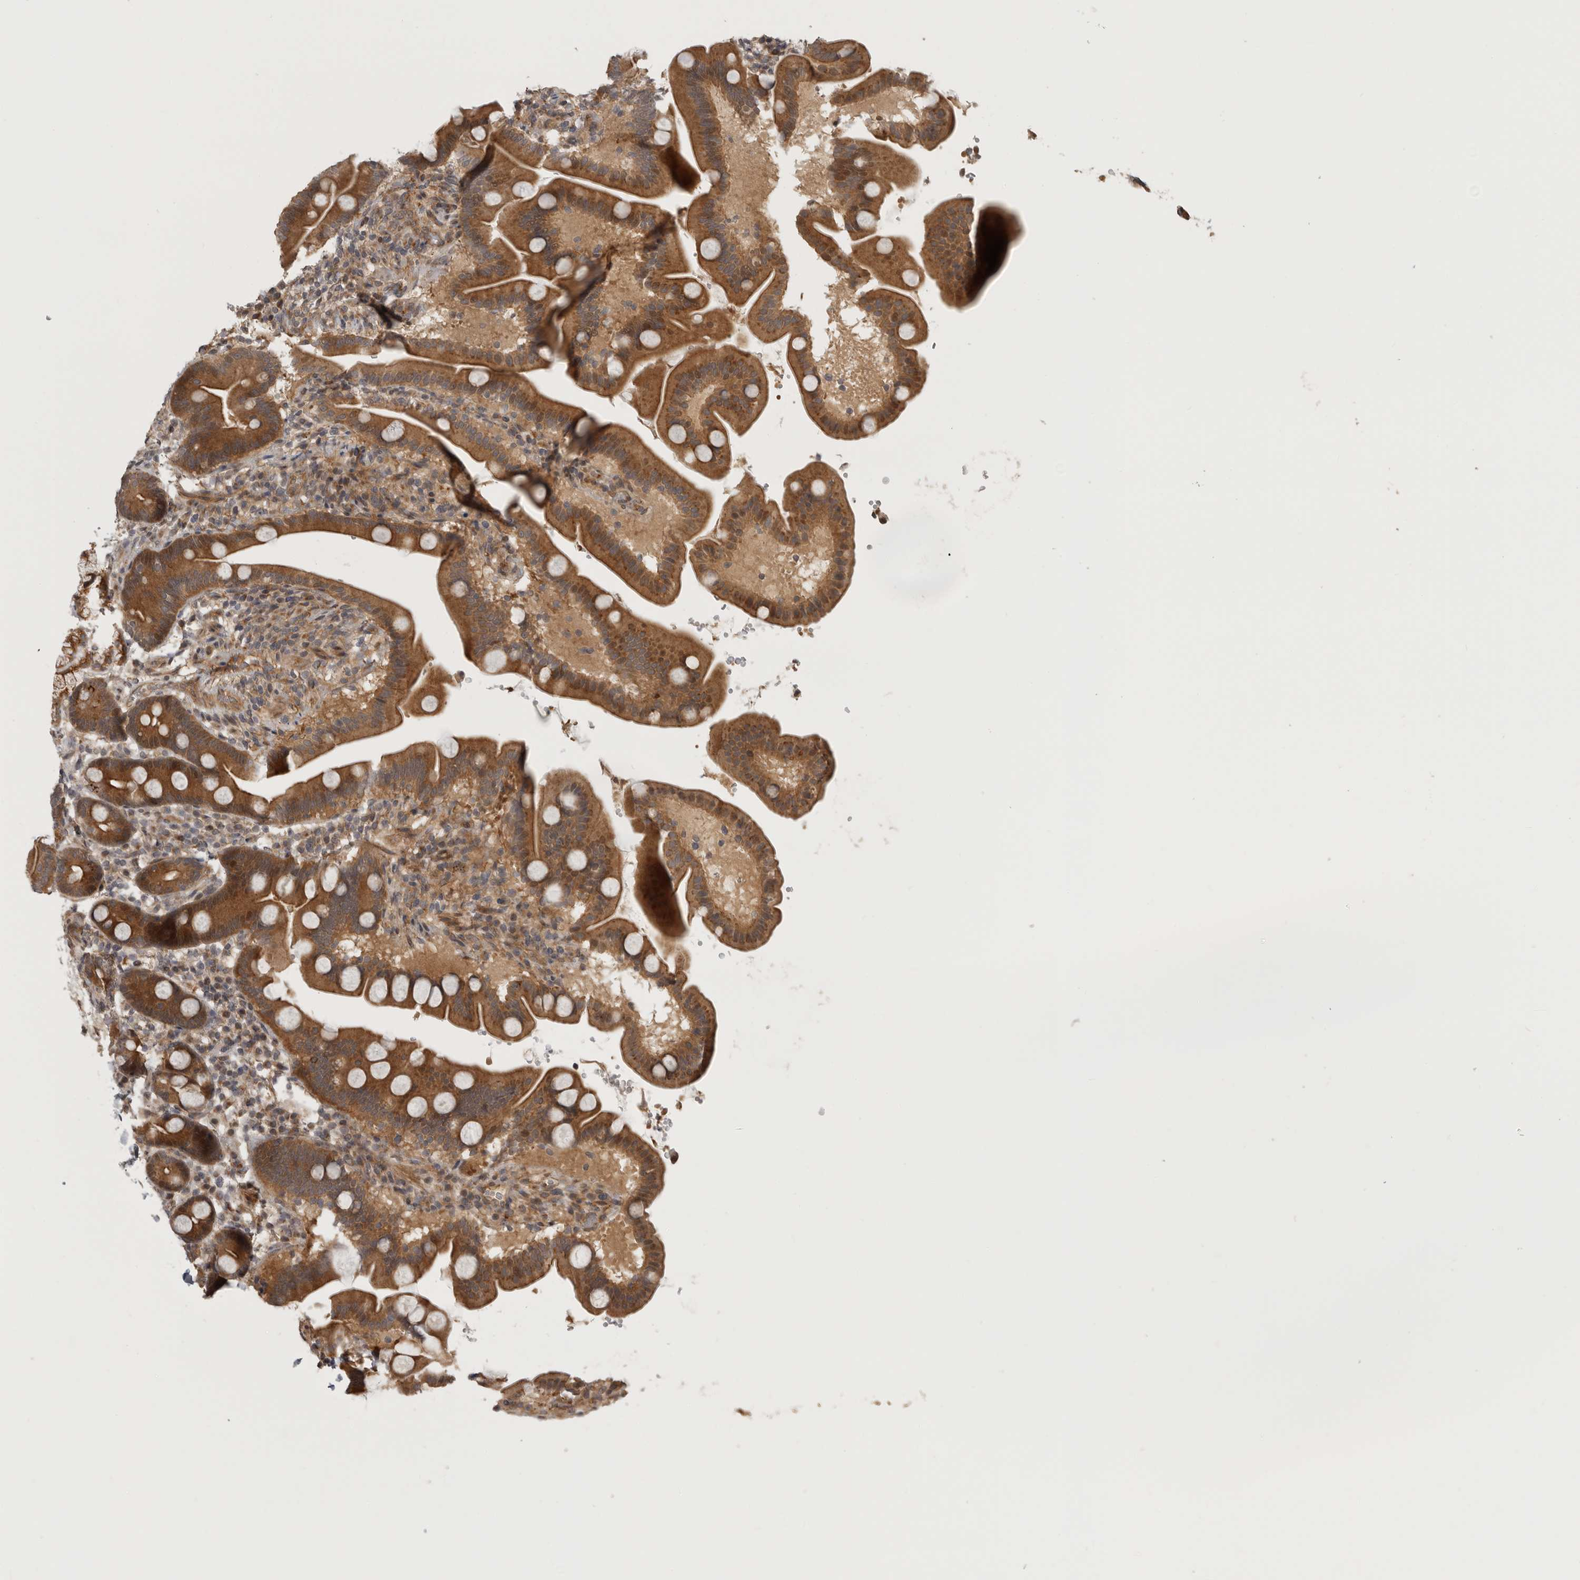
{"staining": {"intensity": "moderate", "quantity": ">75%", "location": "cytoplasmic/membranous"}, "tissue": "duodenum", "cell_type": "Glandular cells", "image_type": "normal", "snomed": [{"axis": "morphology", "description": "Normal tissue, NOS"}, {"axis": "topography", "description": "Duodenum"}], "caption": "Immunohistochemistry (IHC) image of unremarkable duodenum: duodenum stained using IHC reveals medium levels of moderate protein expression localized specifically in the cytoplasmic/membranous of glandular cells, appearing as a cytoplasmic/membranous brown color.", "gene": "CUEDC1", "patient": {"sex": "male", "age": 54}}